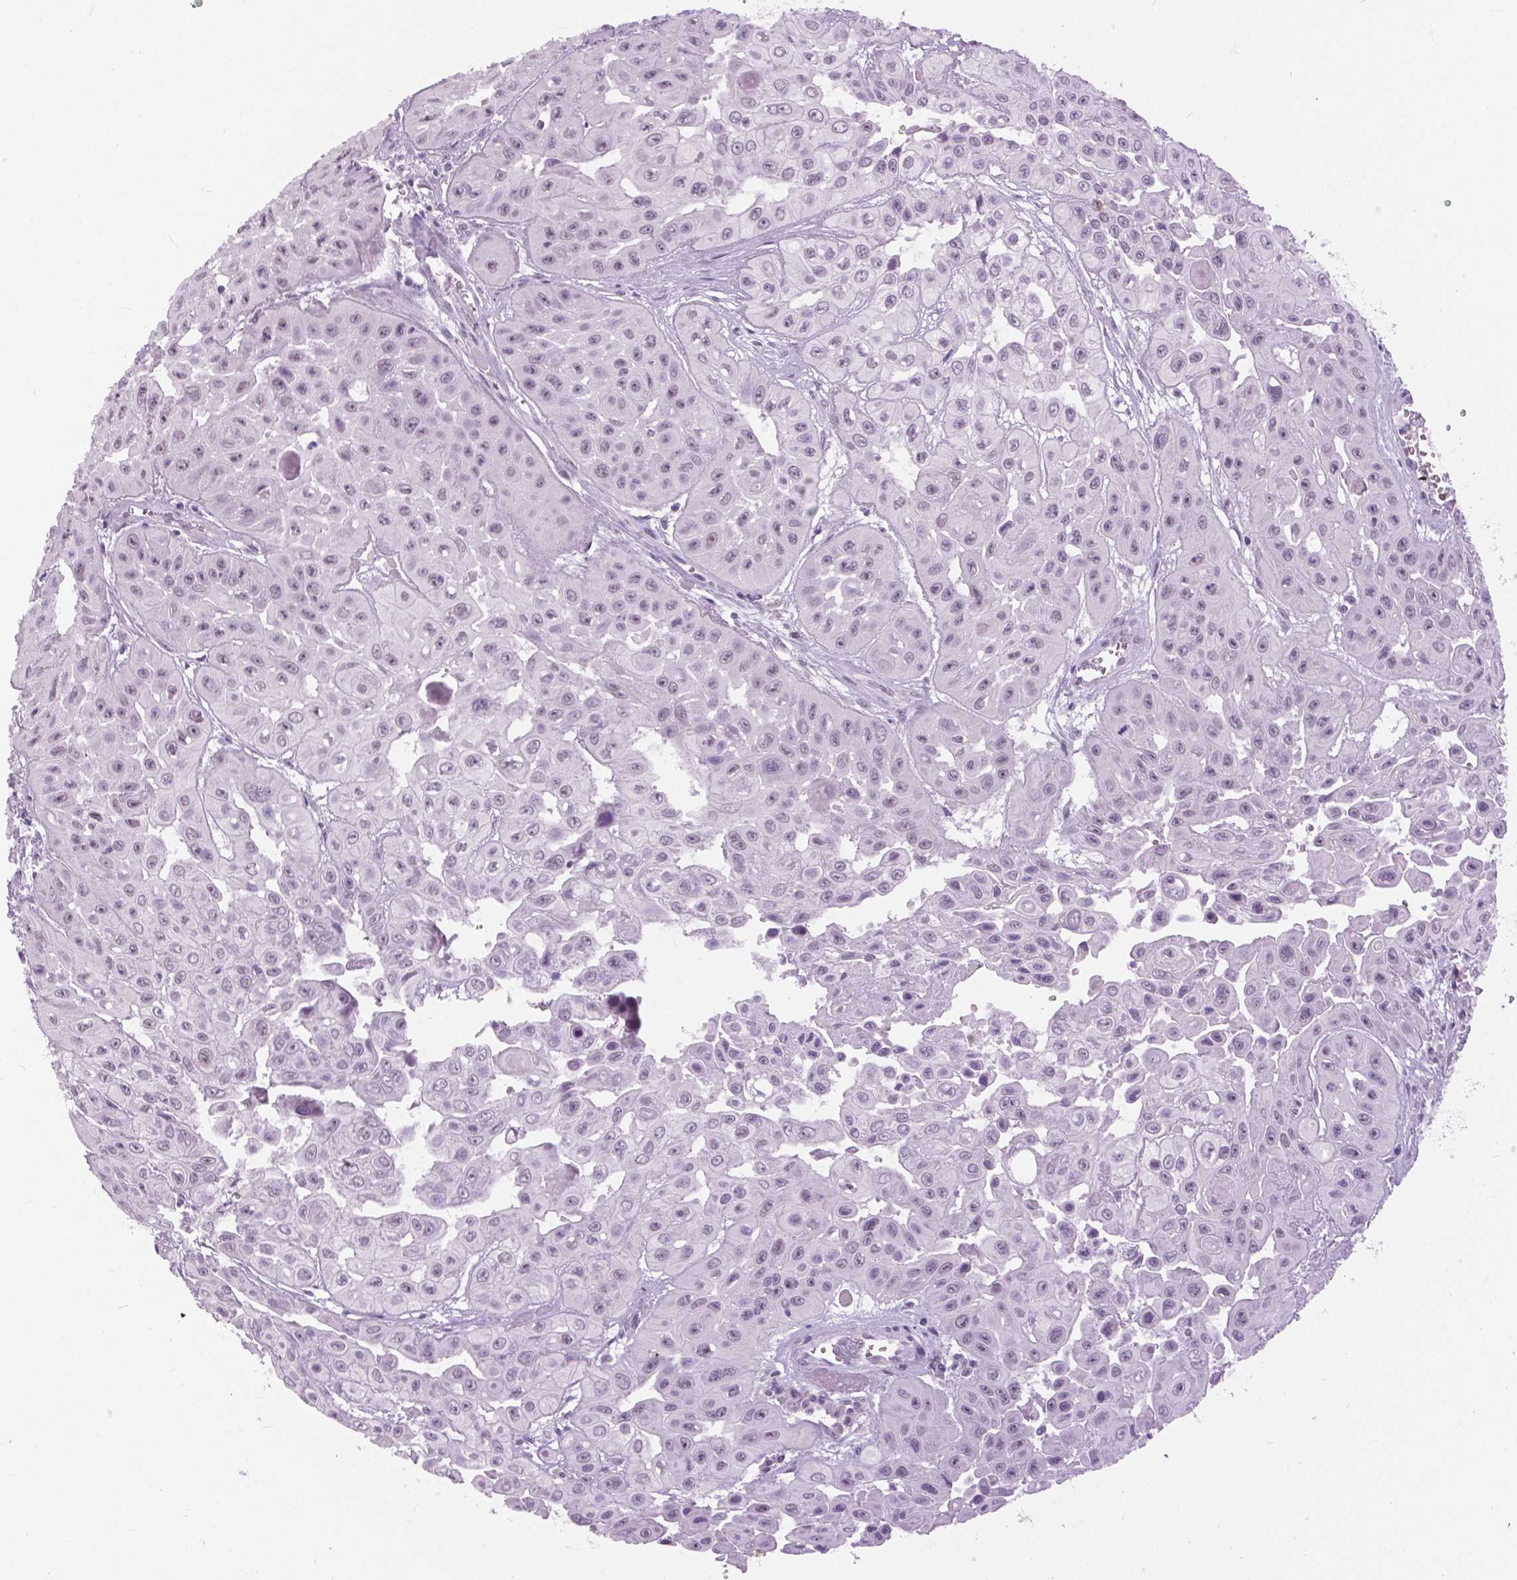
{"staining": {"intensity": "negative", "quantity": "none", "location": "none"}, "tissue": "head and neck cancer", "cell_type": "Tumor cells", "image_type": "cancer", "snomed": [{"axis": "morphology", "description": "Adenocarcinoma, NOS"}, {"axis": "topography", "description": "Head-Neck"}], "caption": "This is an immunohistochemistry histopathology image of human head and neck cancer (adenocarcinoma). There is no positivity in tumor cells.", "gene": "MYOM1", "patient": {"sex": "male", "age": 73}}